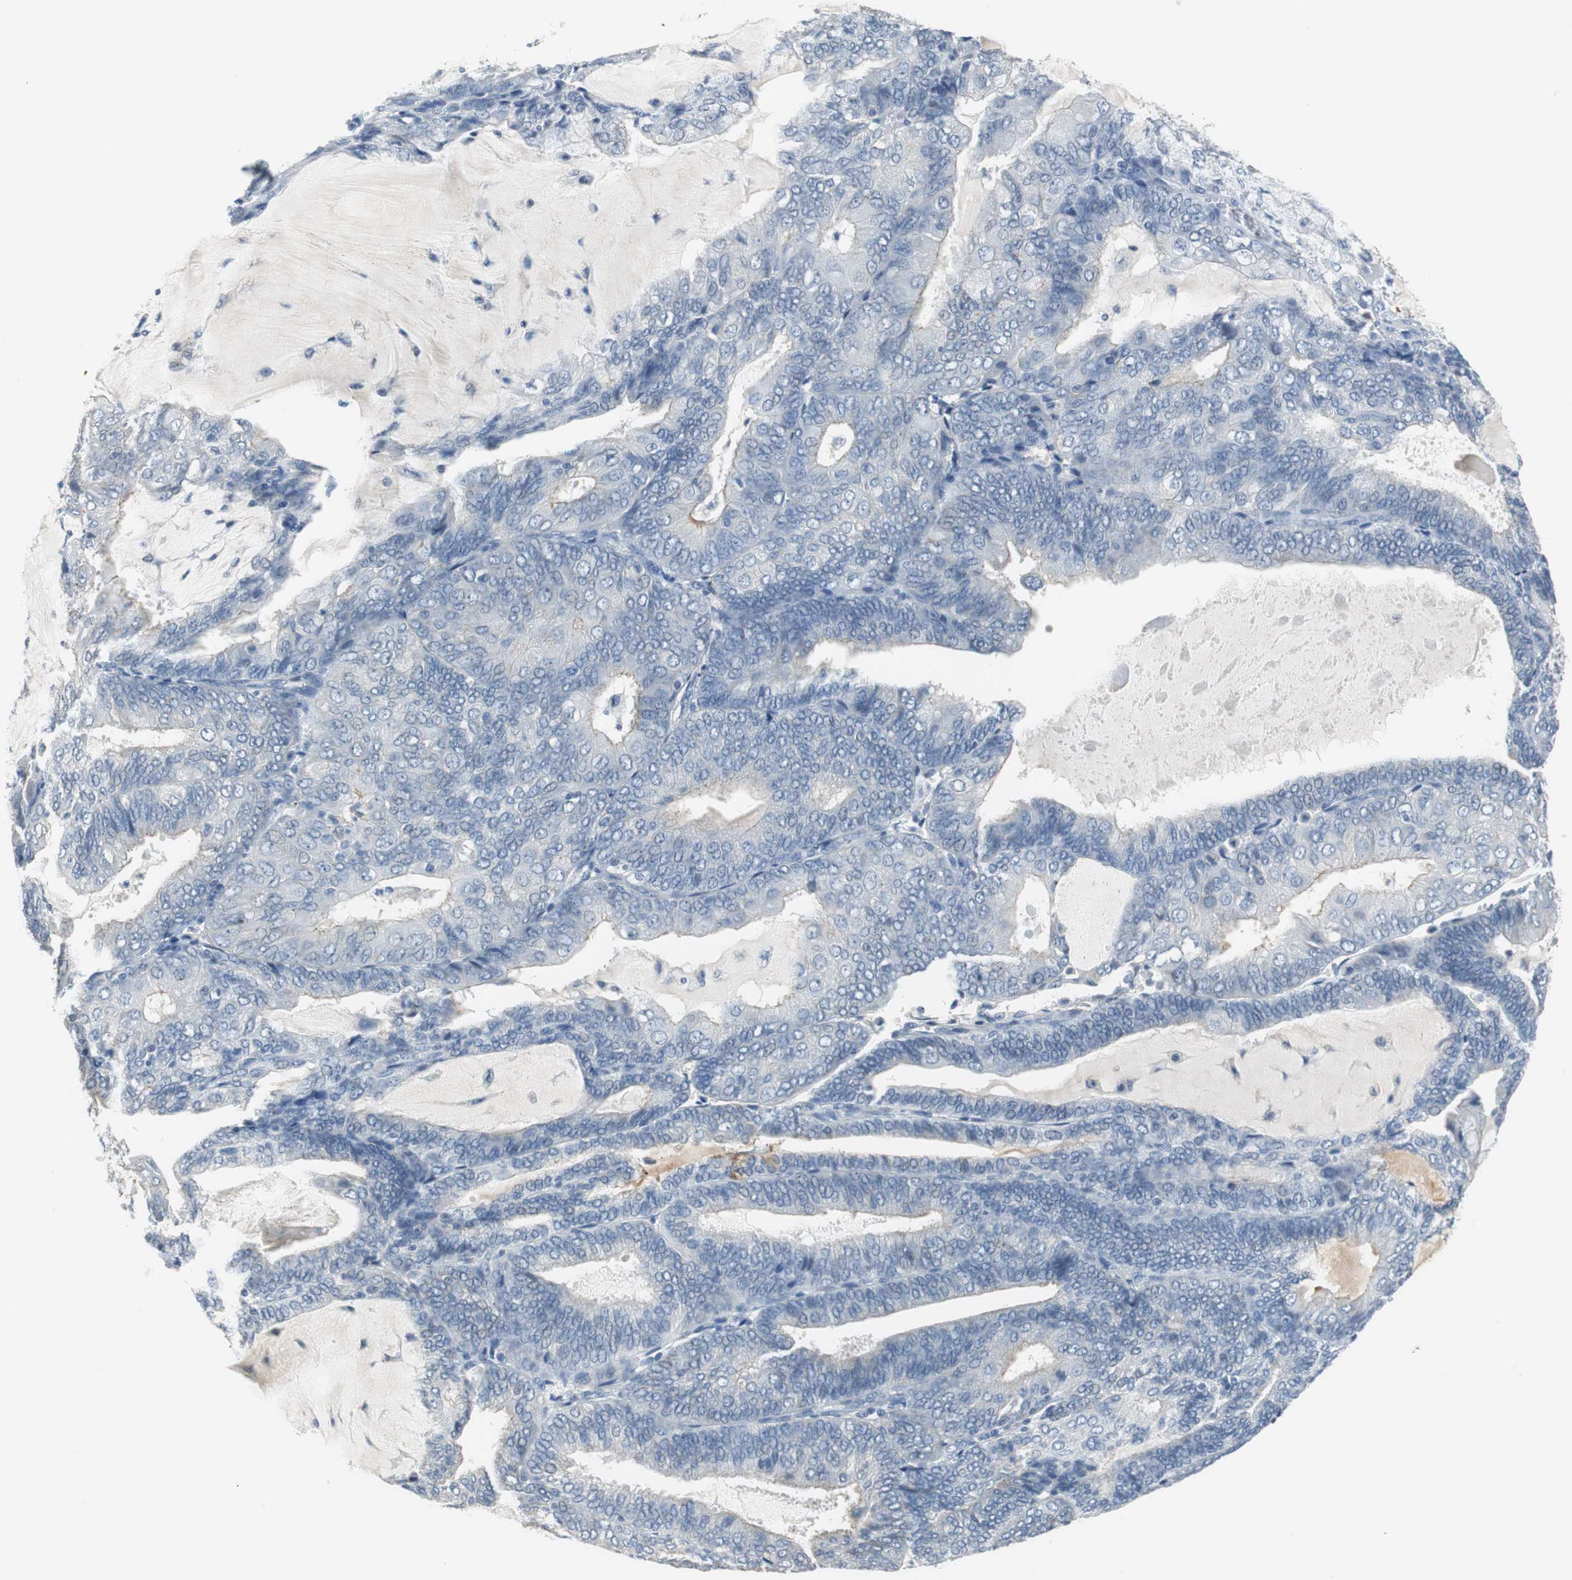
{"staining": {"intensity": "negative", "quantity": "none", "location": "none"}, "tissue": "endometrial cancer", "cell_type": "Tumor cells", "image_type": "cancer", "snomed": [{"axis": "morphology", "description": "Adenocarcinoma, NOS"}, {"axis": "topography", "description": "Endometrium"}], "caption": "Human endometrial cancer (adenocarcinoma) stained for a protein using immunohistochemistry (IHC) demonstrates no positivity in tumor cells.", "gene": "MUC7", "patient": {"sex": "female", "age": 81}}